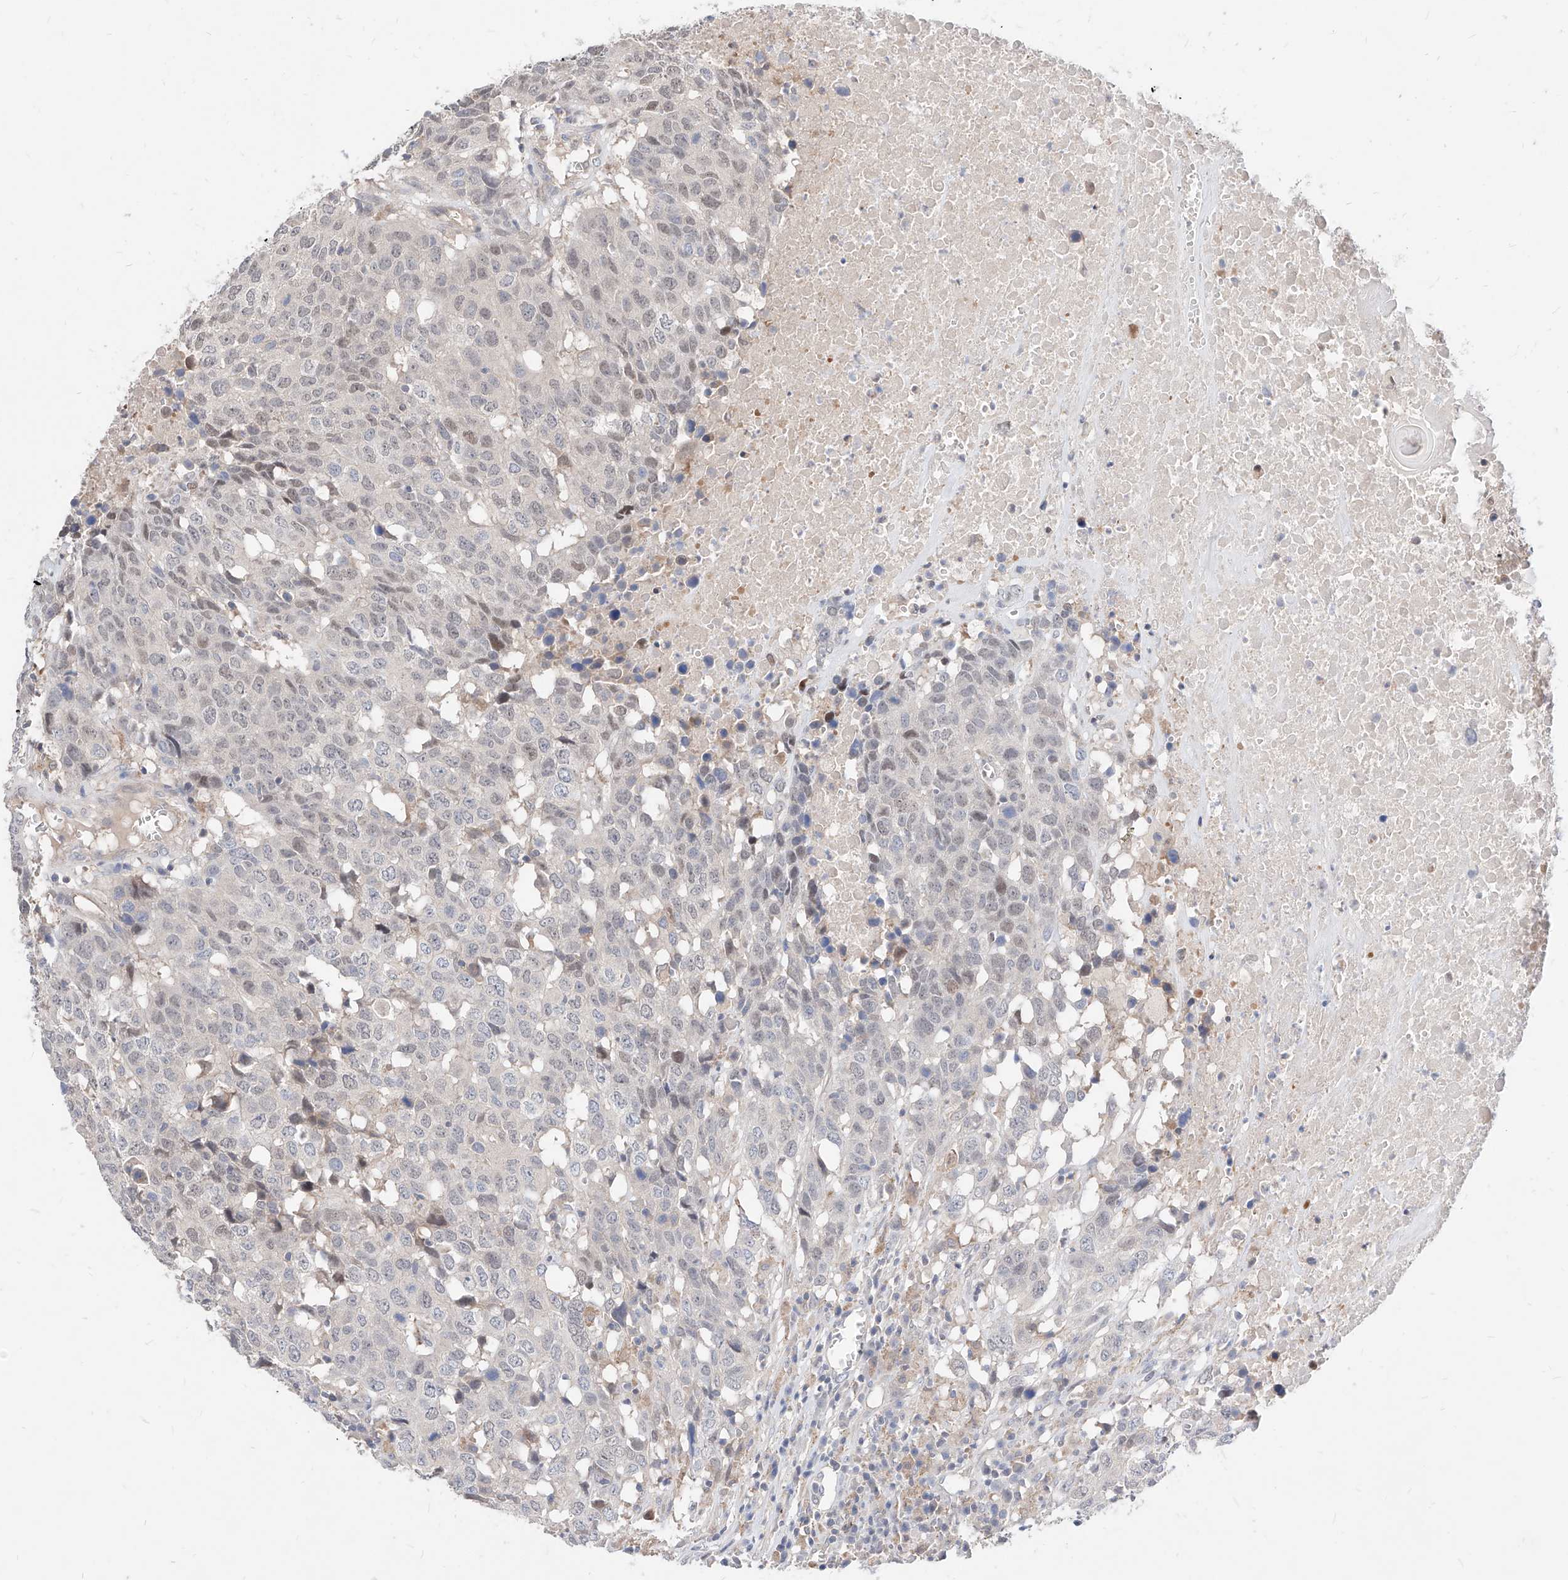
{"staining": {"intensity": "weak", "quantity": "<25%", "location": "nuclear"}, "tissue": "head and neck cancer", "cell_type": "Tumor cells", "image_type": "cancer", "snomed": [{"axis": "morphology", "description": "Squamous cell carcinoma, NOS"}, {"axis": "topography", "description": "Head-Neck"}], "caption": "IHC micrograph of human head and neck cancer (squamous cell carcinoma) stained for a protein (brown), which exhibits no staining in tumor cells.", "gene": "TSNAX", "patient": {"sex": "male", "age": 66}}